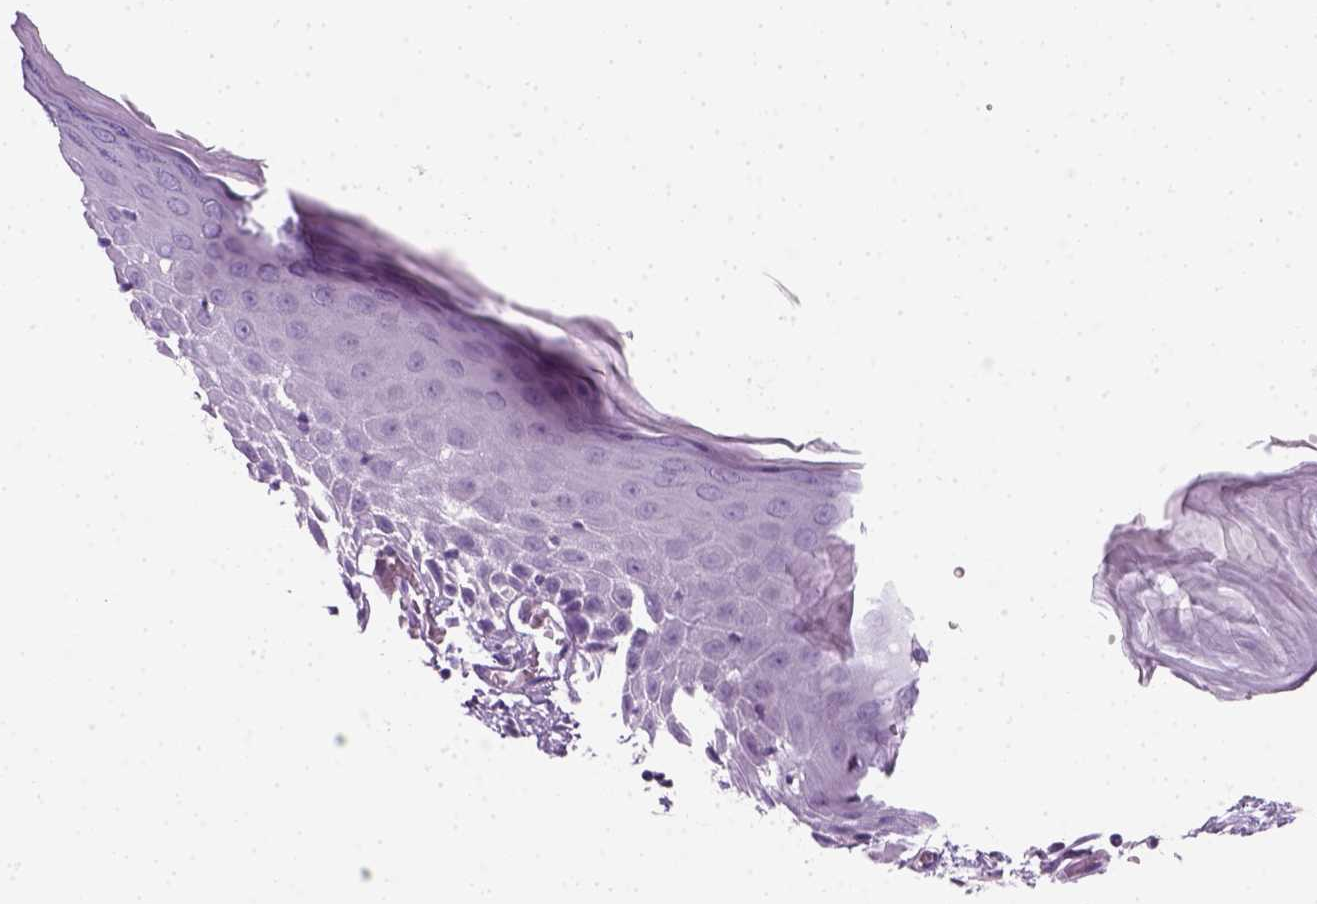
{"staining": {"intensity": "negative", "quantity": "none", "location": "none"}, "tissue": "skin", "cell_type": "Epidermal cells", "image_type": "normal", "snomed": [{"axis": "morphology", "description": "Normal tissue, NOS"}, {"axis": "topography", "description": "Vulva"}], "caption": "DAB (3,3'-diaminobenzidine) immunohistochemical staining of unremarkable human skin displays no significant expression in epidermal cells.", "gene": "SLC12A5", "patient": {"sex": "female", "age": 68}}